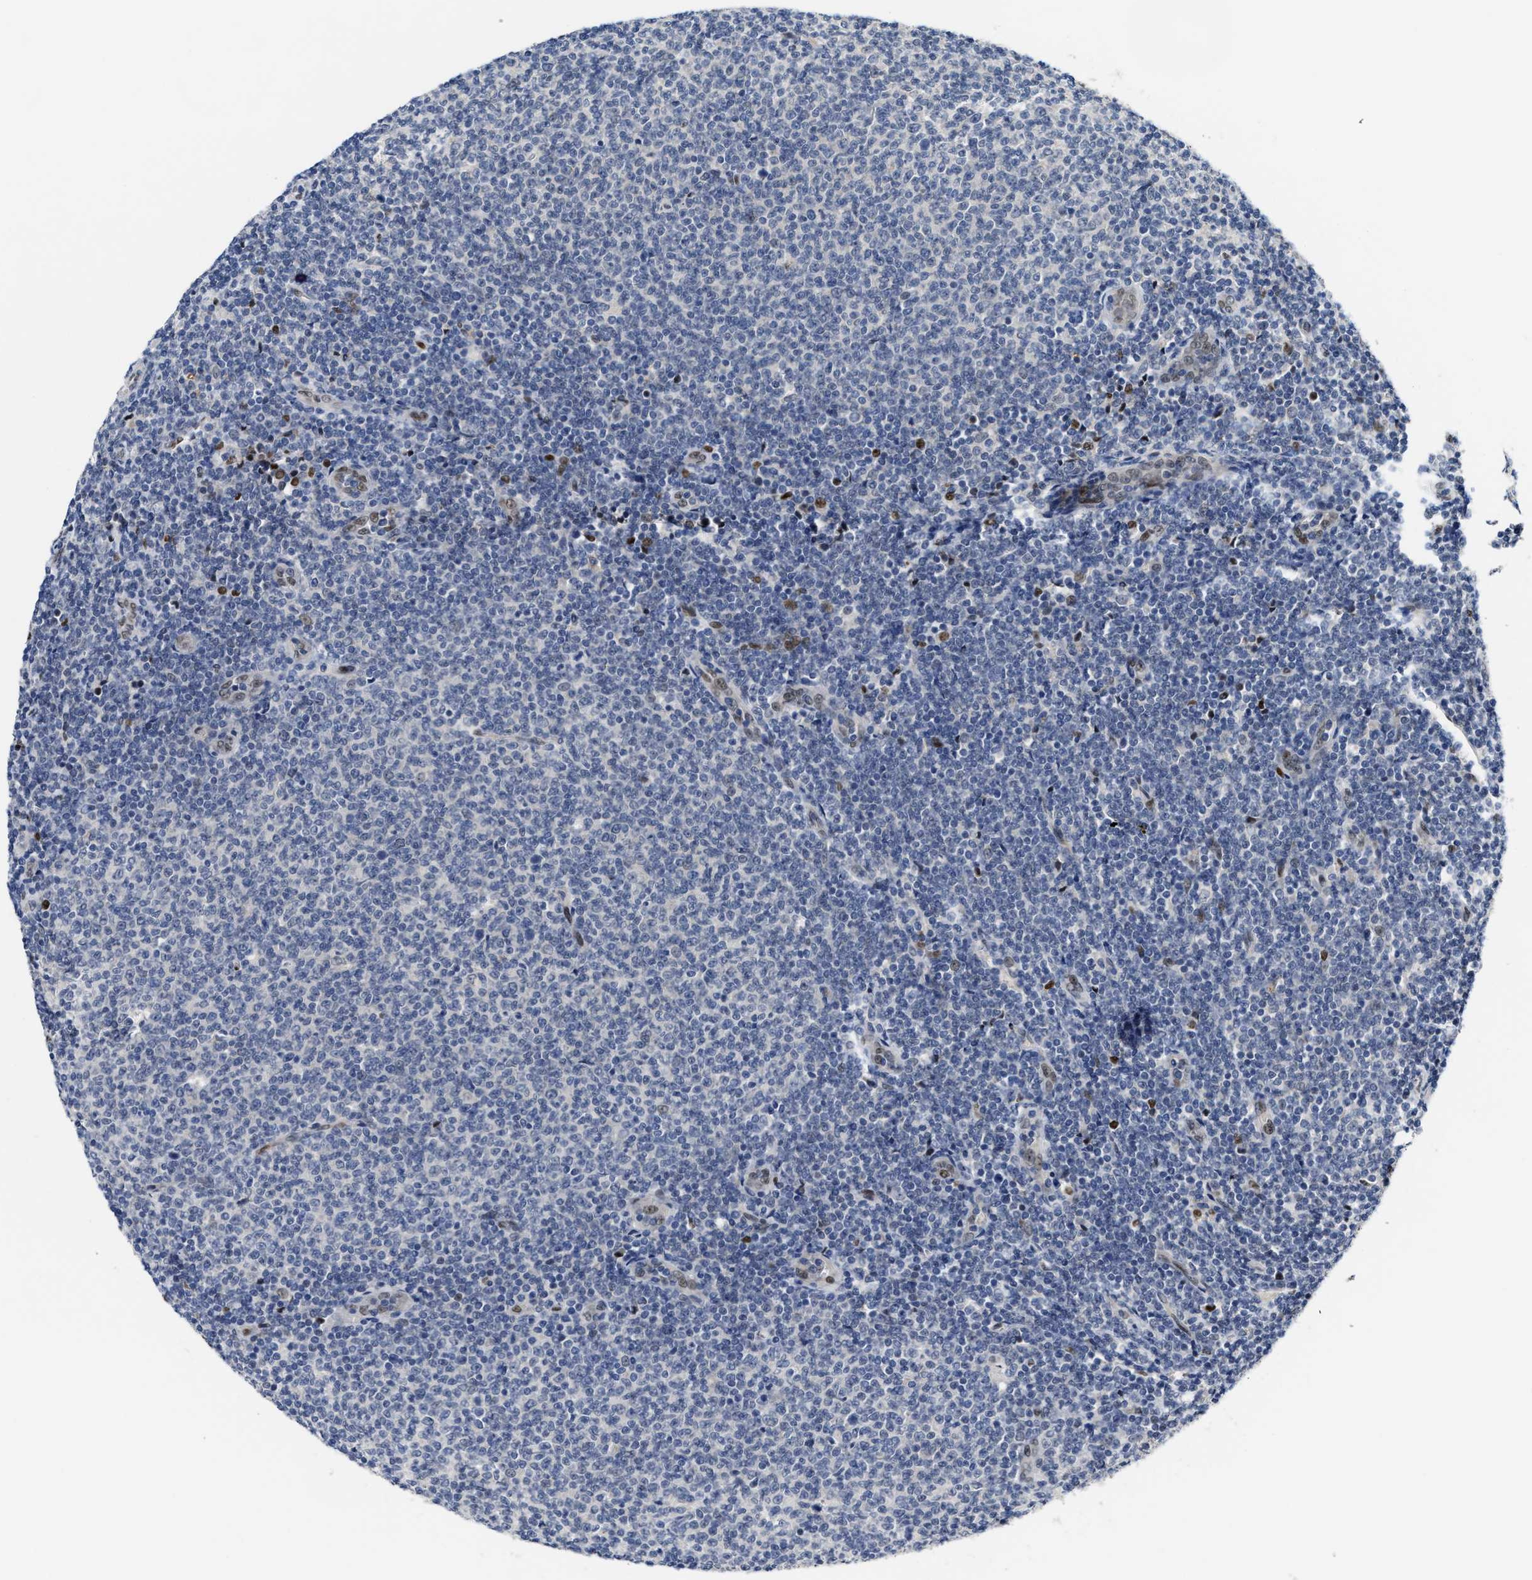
{"staining": {"intensity": "negative", "quantity": "none", "location": "none"}, "tissue": "lymphoma", "cell_type": "Tumor cells", "image_type": "cancer", "snomed": [{"axis": "morphology", "description": "Malignant lymphoma, non-Hodgkin's type, Low grade"}, {"axis": "topography", "description": "Lymph node"}], "caption": "This is a photomicrograph of immunohistochemistry (IHC) staining of lymphoma, which shows no expression in tumor cells. Nuclei are stained in blue.", "gene": "TCF4", "patient": {"sex": "male", "age": 66}}